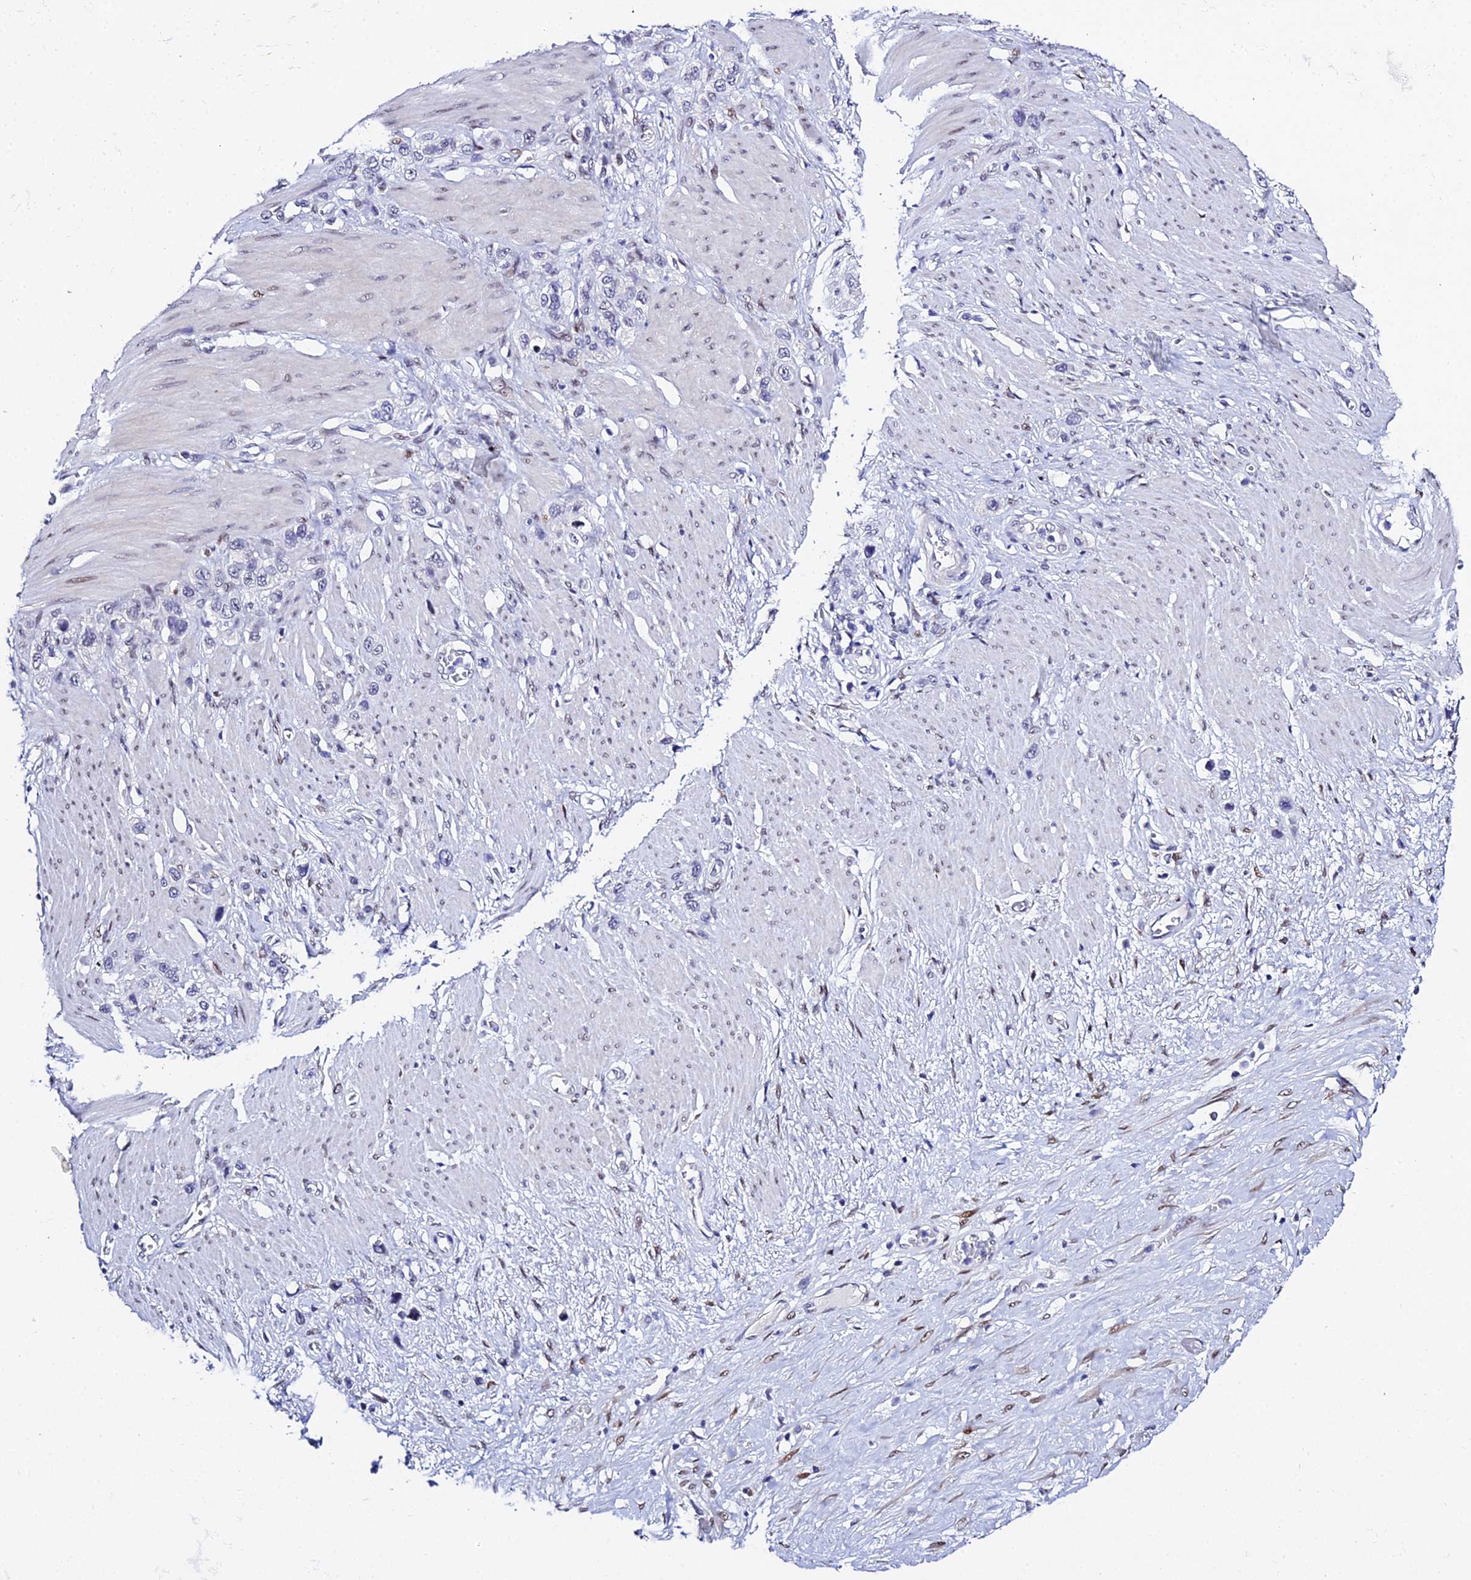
{"staining": {"intensity": "negative", "quantity": "none", "location": "none"}, "tissue": "stomach cancer", "cell_type": "Tumor cells", "image_type": "cancer", "snomed": [{"axis": "morphology", "description": "Adenocarcinoma, NOS"}, {"axis": "morphology", "description": "Adenocarcinoma, High grade"}, {"axis": "topography", "description": "Stomach, upper"}, {"axis": "topography", "description": "Stomach, lower"}], "caption": "Immunohistochemistry (IHC) image of human stomach cancer (adenocarcinoma) stained for a protein (brown), which displays no expression in tumor cells. (Stains: DAB immunohistochemistry (IHC) with hematoxylin counter stain, Microscopy: brightfield microscopy at high magnification).", "gene": "POFUT2", "patient": {"sex": "female", "age": 65}}